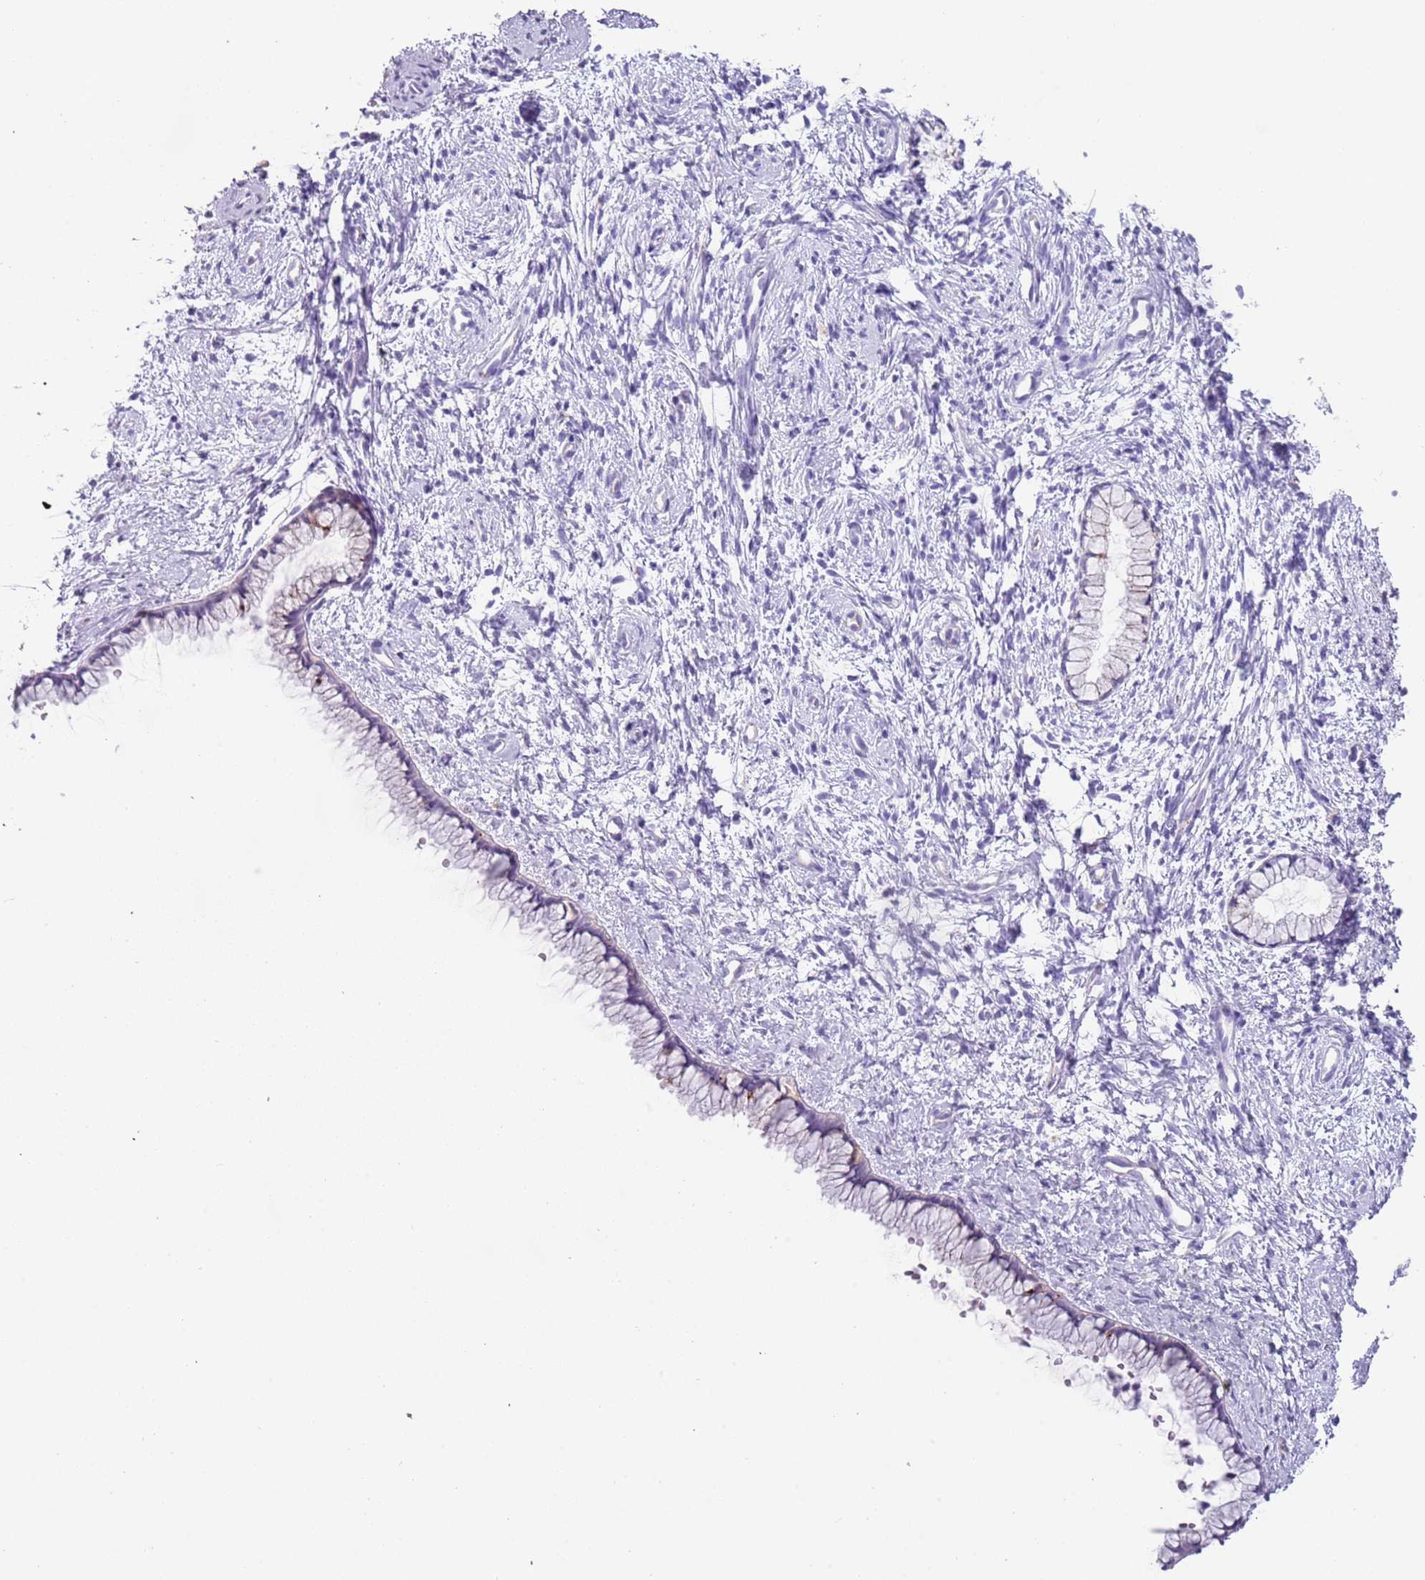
{"staining": {"intensity": "moderate", "quantity": "25%-75%", "location": "cytoplasmic/membranous"}, "tissue": "cervix", "cell_type": "Glandular cells", "image_type": "normal", "snomed": [{"axis": "morphology", "description": "Normal tissue, NOS"}, {"axis": "topography", "description": "Cervix"}], "caption": "This image shows immunohistochemistry (IHC) staining of normal cervix, with medium moderate cytoplasmic/membranous positivity in about 25%-75% of glandular cells.", "gene": "LRRN3", "patient": {"sex": "female", "age": 57}}